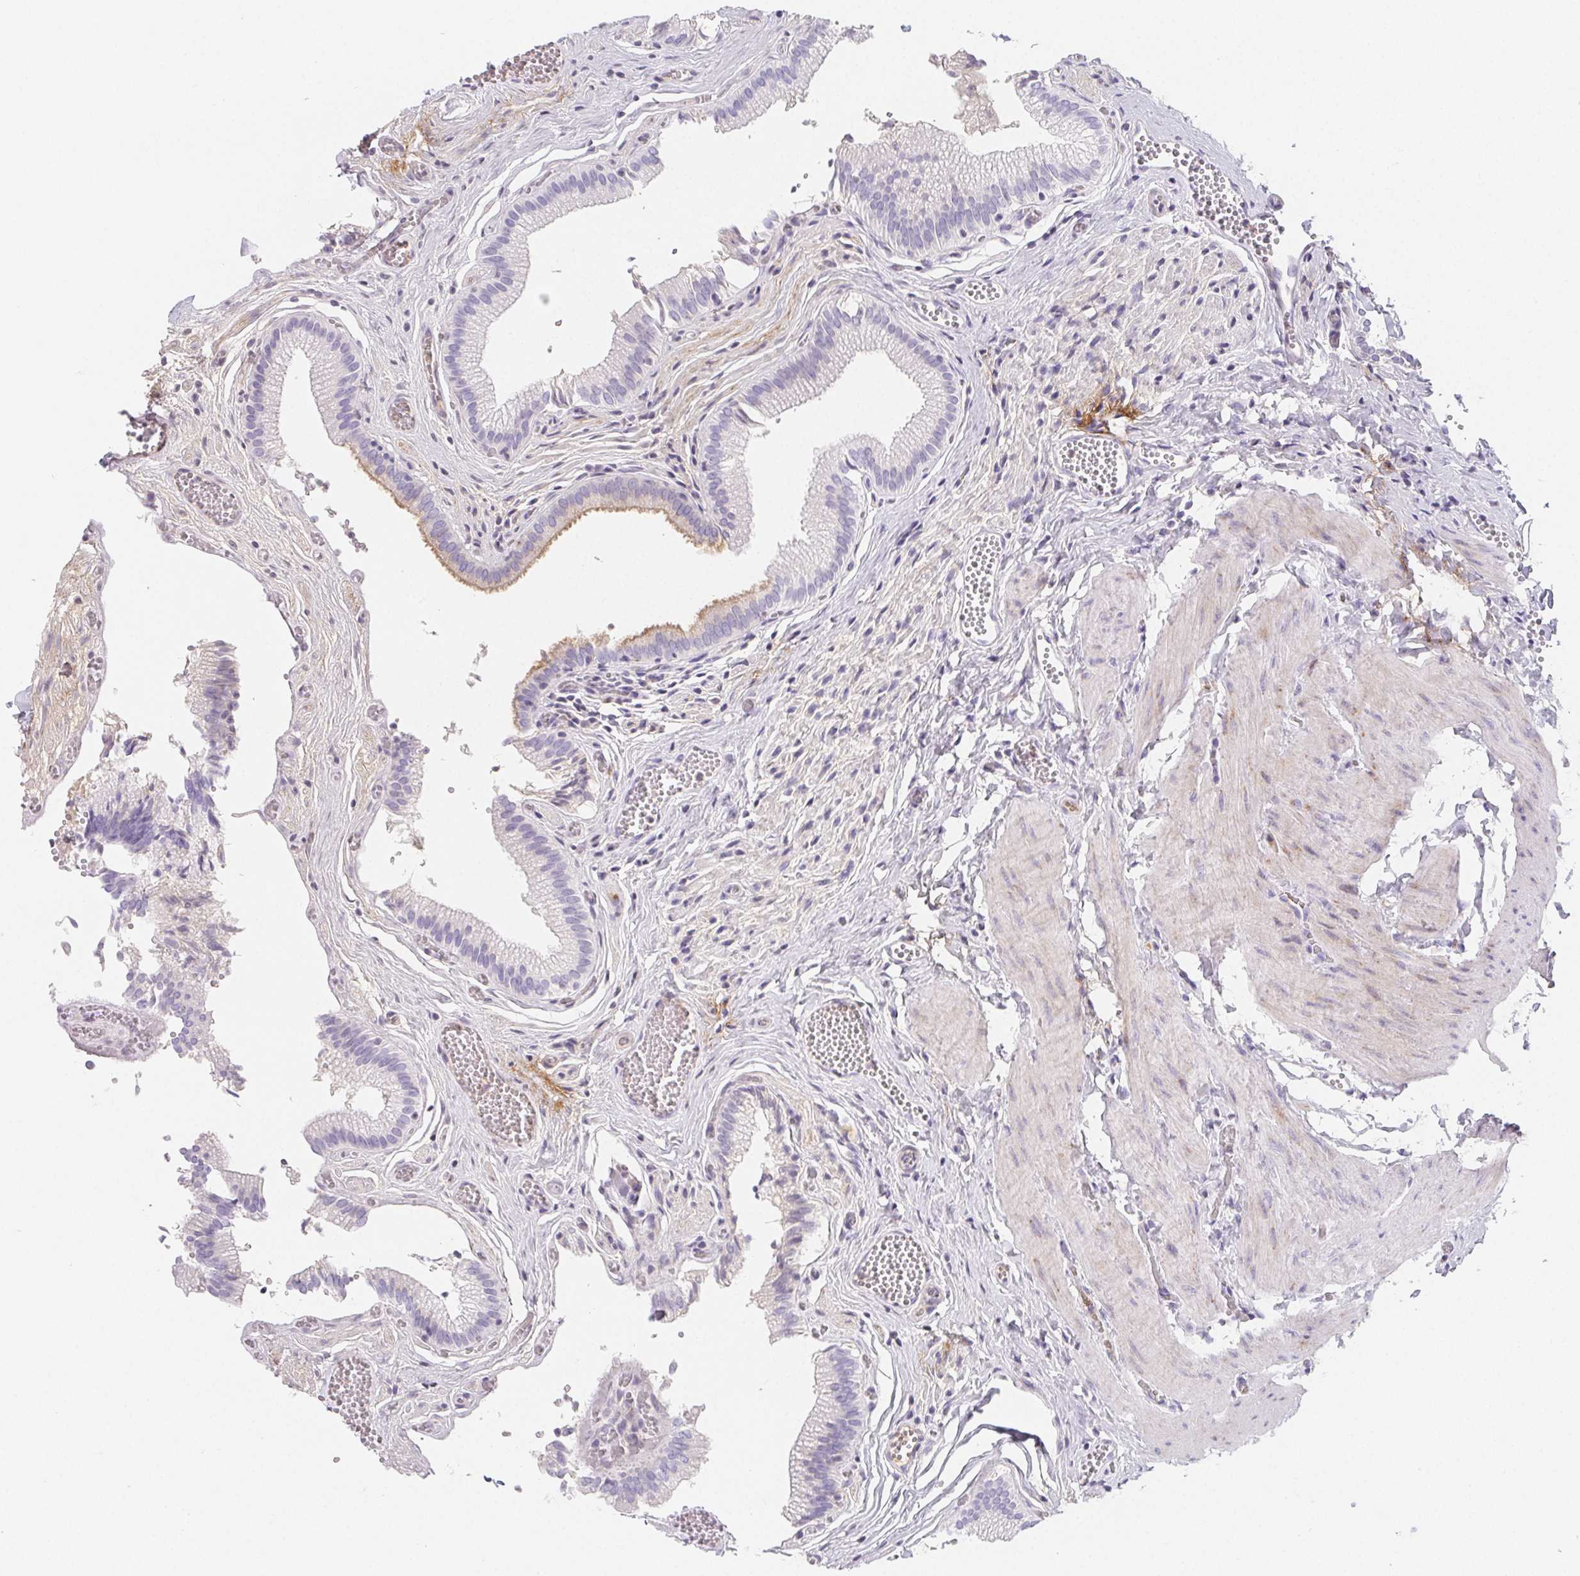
{"staining": {"intensity": "negative", "quantity": "none", "location": "none"}, "tissue": "gallbladder", "cell_type": "Glandular cells", "image_type": "normal", "snomed": [{"axis": "morphology", "description": "Normal tissue, NOS"}, {"axis": "topography", "description": "Gallbladder"}, {"axis": "topography", "description": "Peripheral nerve tissue"}], "caption": "The photomicrograph reveals no staining of glandular cells in unremarkable gallbladder. Brightfield microscopy of immunohistochemistry (IHC) stained with DAB (3,3'-diaminobenzidine) (brown) and hematoxylin (blue), captured at high magnification.", "gene": "ITIH2", "patient": {"sex": "male", "age": 17}}